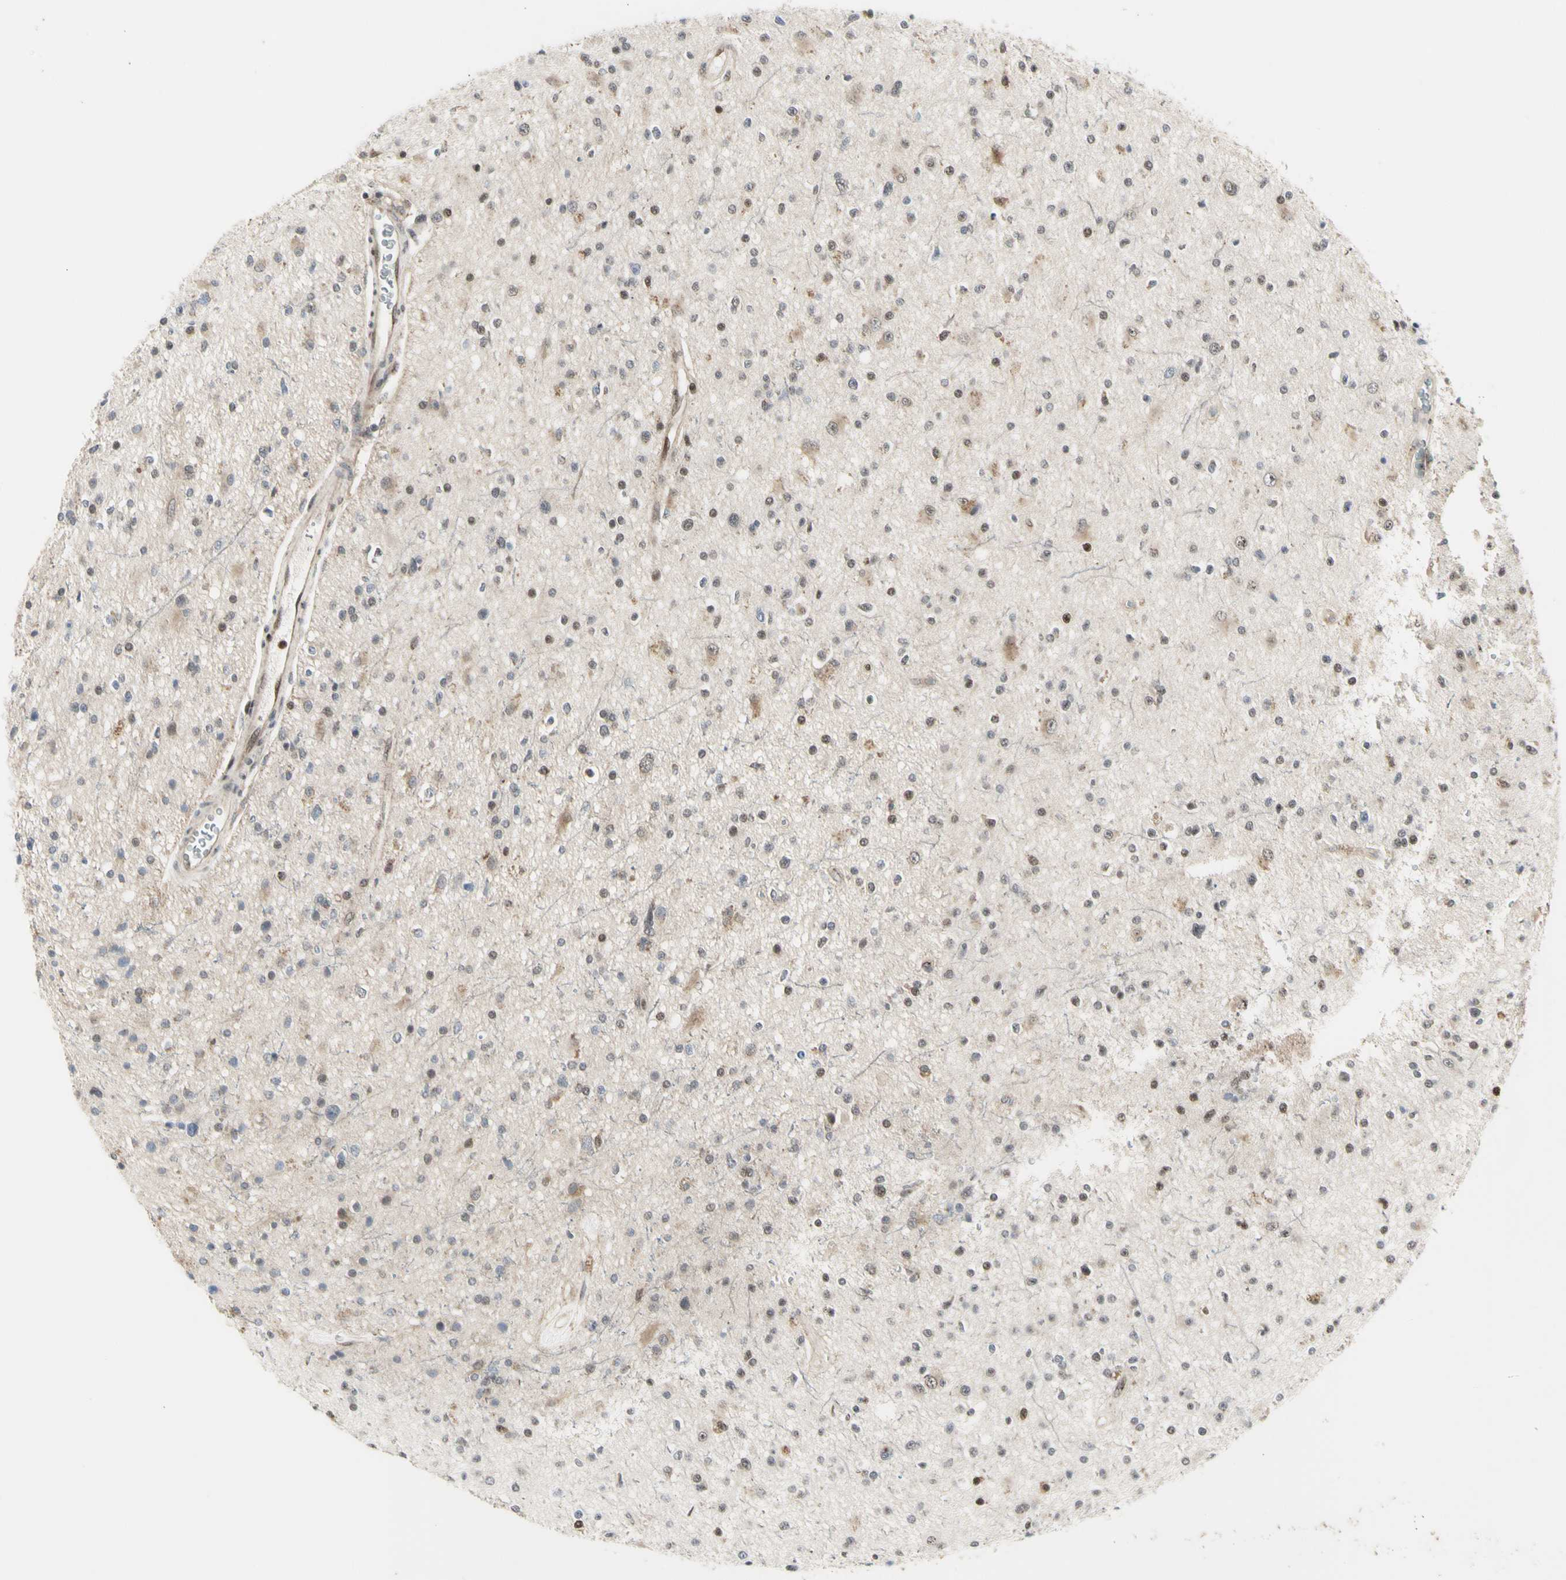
{"staining": {"intensity": "weak", "quantity": "25%-75%", "location": "nuclear"}, "tissue": "glioma", "cell_type": "Tumor cells", "image_type": "cancer", "snomed": [{"axis": "morphology", "description": "Glioma, malignant, High grade"}, {"axis": "topography", "description": "Brain"}], "caption": "Approximately 25%-75% of tumor cells in high-grade glioma (malignant) exhibit weak nuclear protein positivity as visualized by brown immunohistochemical staining.", "gene": "DHRS7B", "patient": {"sex": "male", "age": 33}}